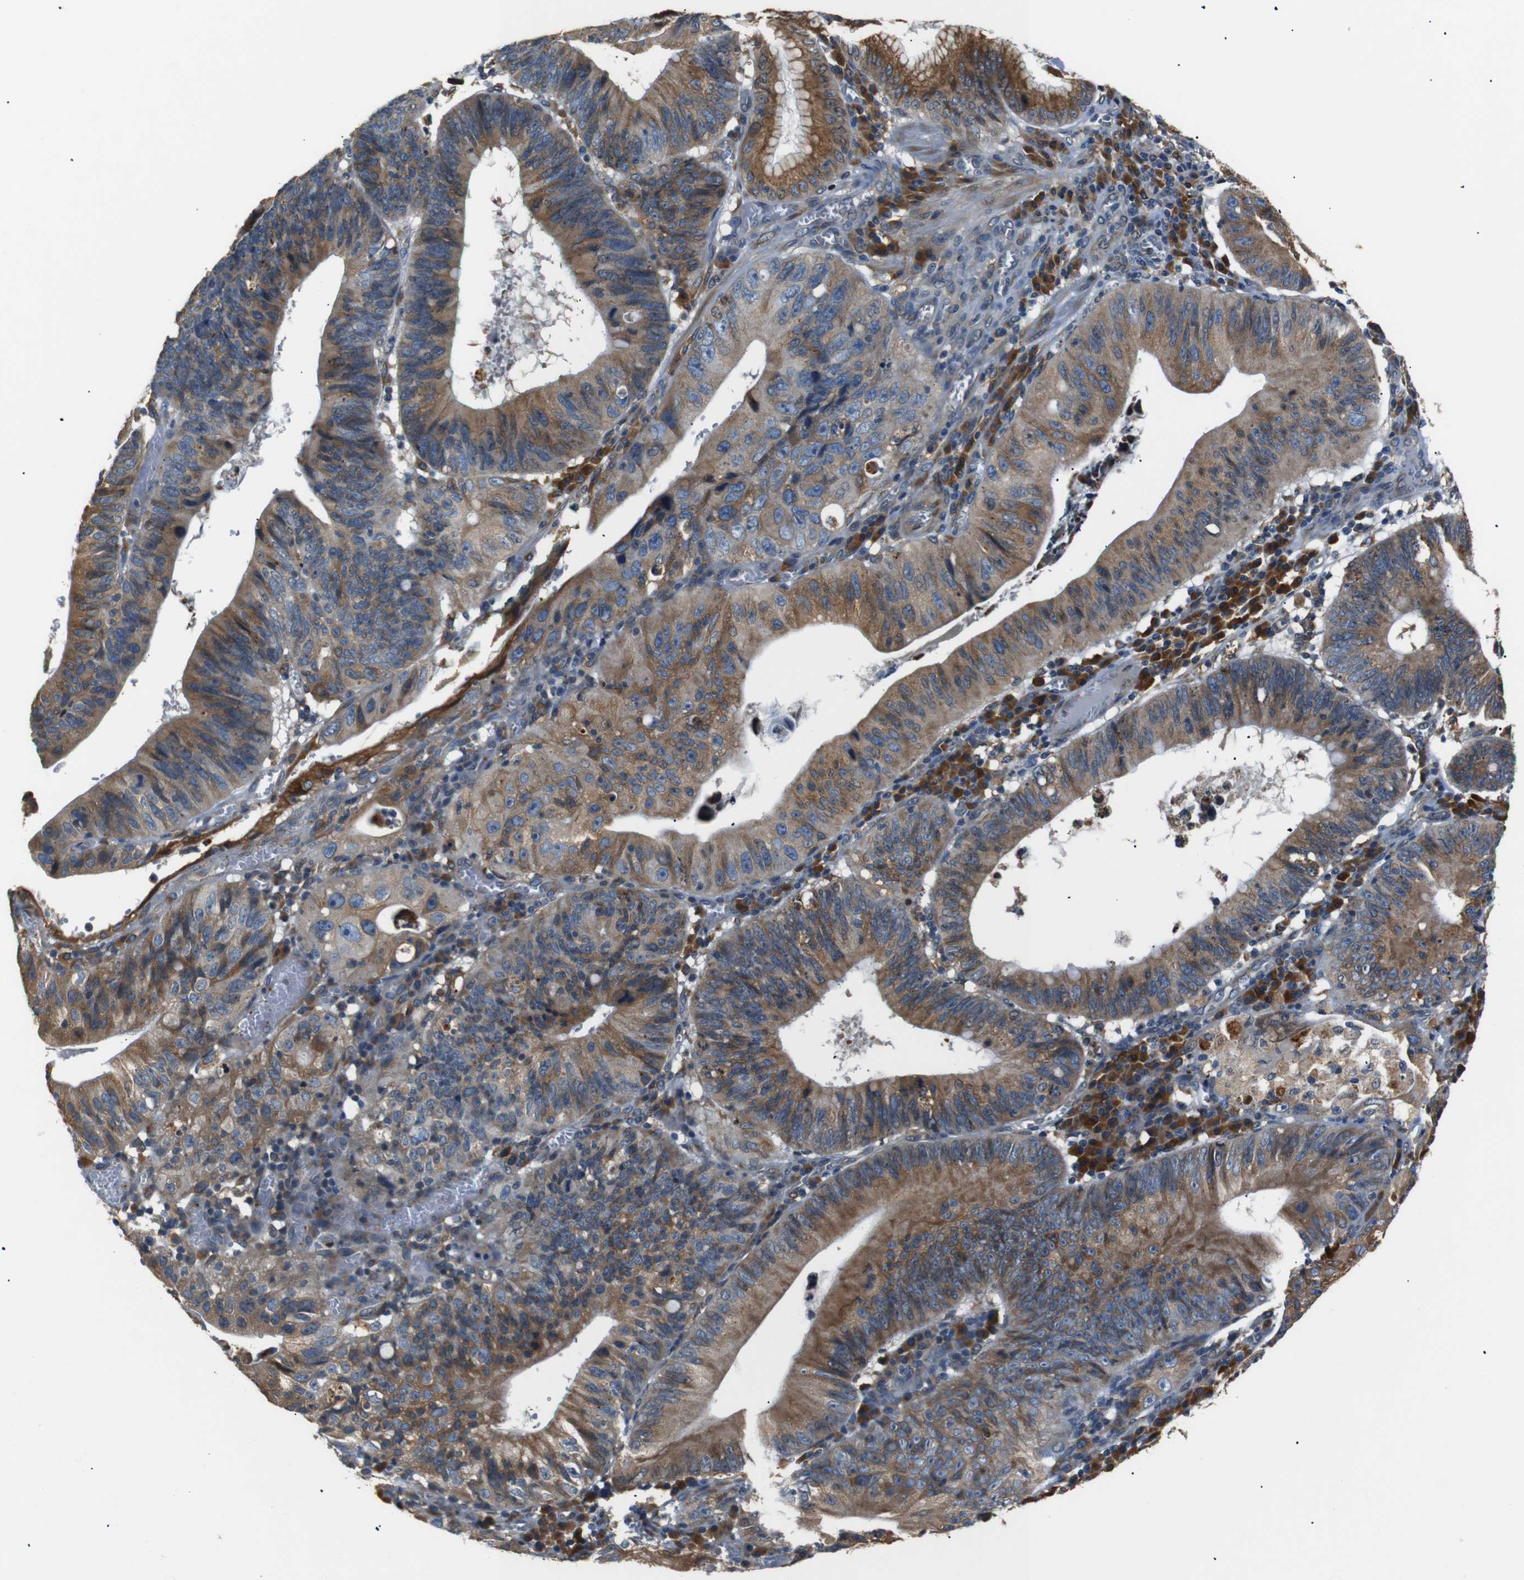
{"staining": {"intensity": "moderate", "quantity": ">75%", "location": "cytoplasmic/membranous"}, "tissue": "stomach cancer", "cell_type": "Tumor cells", "image_type": "cancer", "snomed": [{"axis": "morphology", "description": "Adenocarcinoma, NOS"}, {"axis": "topography", "description": "Stomach"}], "caption": "An IHC histopathology image of tumor tissue is shown. Protein staining in brown labels moderate cytoplasmic/membranous positivity in stomach cancer within tumor cells.", "gene": "TMED2", "patient": {"sex": "male", "age": 59}}